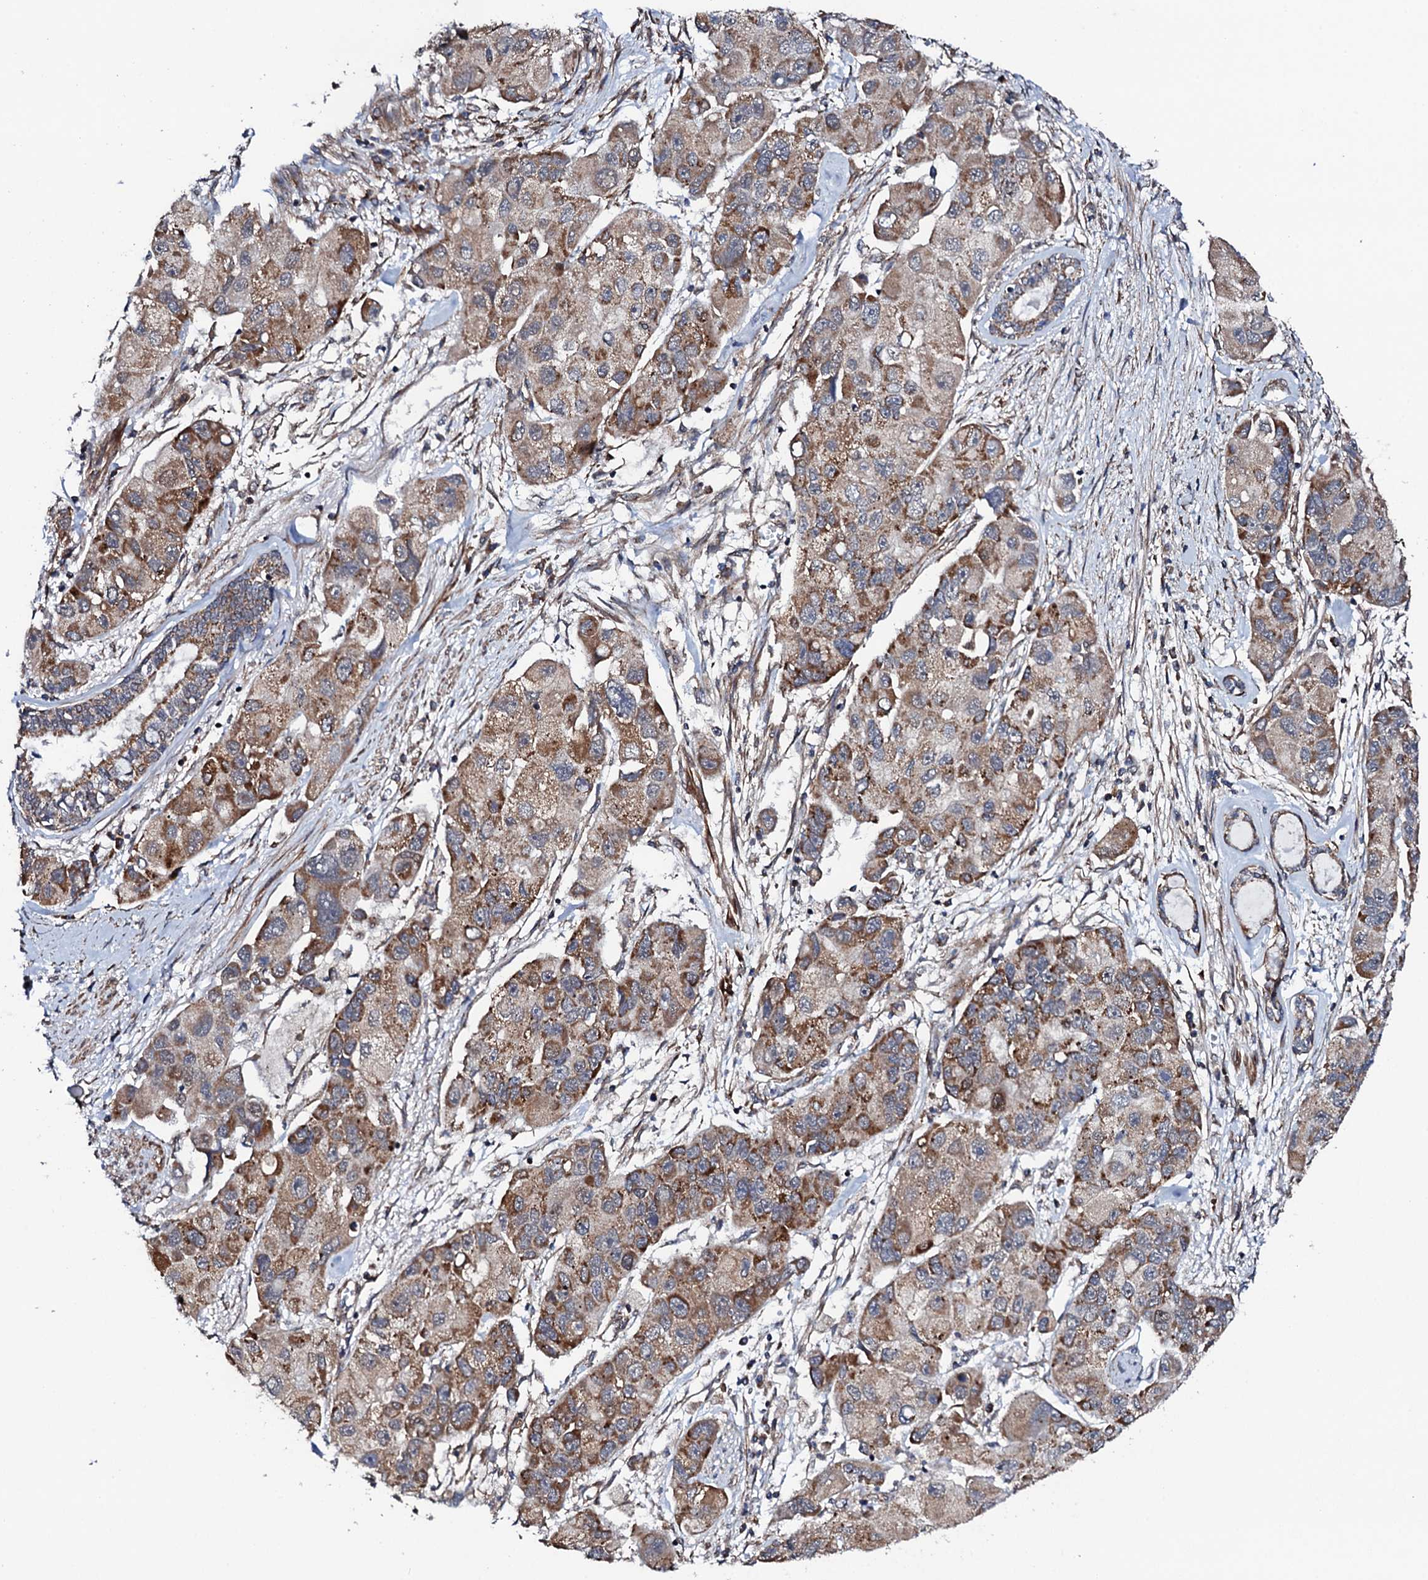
{"staining": {"intensity": "moderate", "quantity": ">75%", "location": "cytoplasmic/membranous"}, "tissue": "lung cancer", "cell_type": "Tumor cells", "image_type": "cancer", "snomed": [{"axis": "morphology", "description": "Adenocarcinoma, NOS"}, {"axis": "topography", "description": "Lung"}], "caption": "DAB (3,3'-diaminobenzidine) immunohistochemical staining of human lung cancer exhibits moderate cytoplasmic/membranous protein staining in about >75% of tumor cells. Nuclei are stained in blue.", "gene": "MTIF3", "patient": {"sex": "female", "age": 54}}